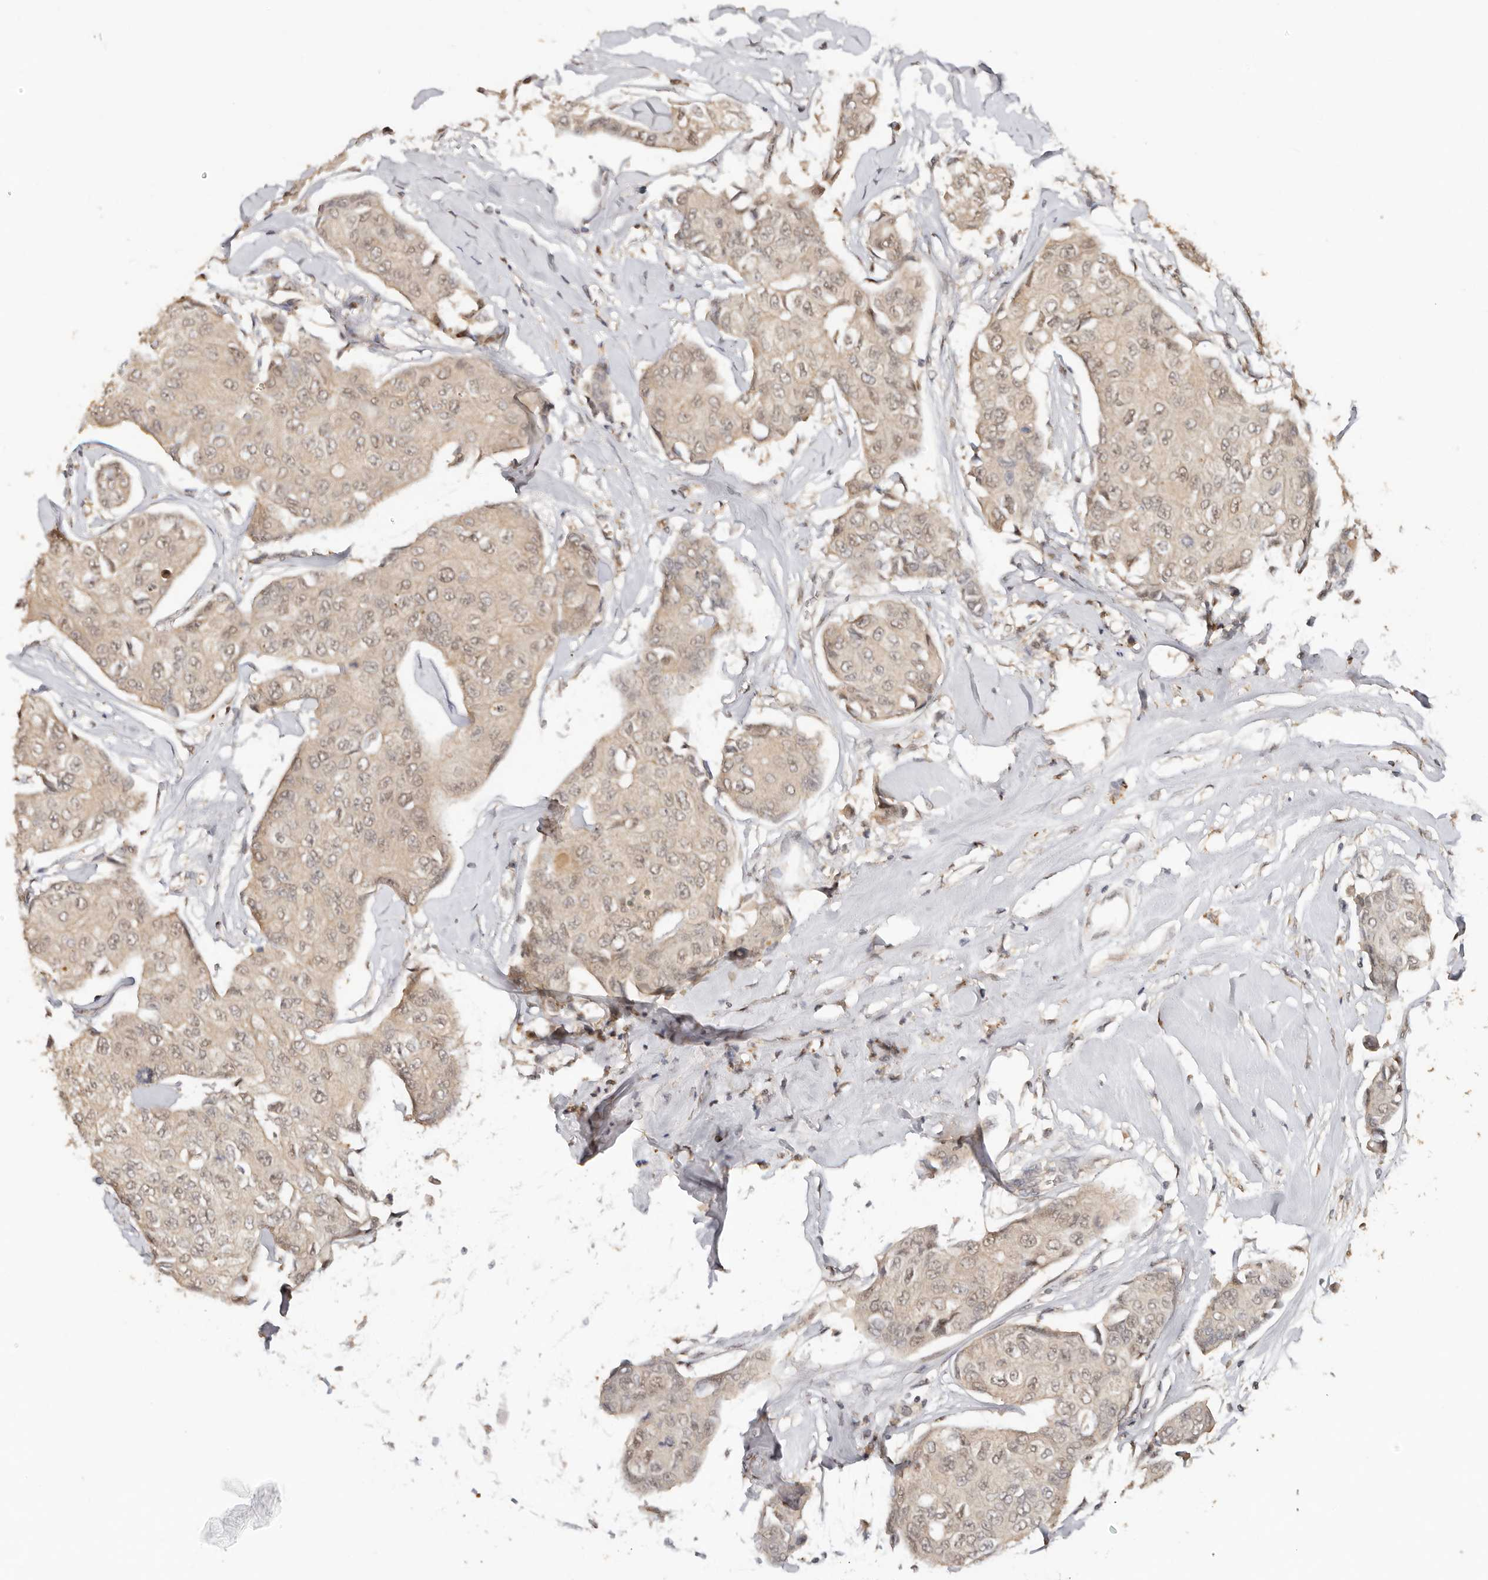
{"staining": {"intensity": "weak", "quantity": ">75%", "location": "cytoplasmic/membranous,nuclear"}, "tissue": "breast cancer", "cell_type": "Tumor cells", "image_type": "cancer", "snomed": [{"axis": "morphology", "description": "Duct carcinoma"}, {"axis": "topography", "description": "Breast"}], "caption": "Protein staining by immunohistochemistry exhibits weak cytoplasmic/membranous and nuclear staining in about >75% of tumor cells in breast cancer (infiltrating ductal carcinoma).", "gene": "PSMA5", "patient": {"sex": "female", "age": 80}}